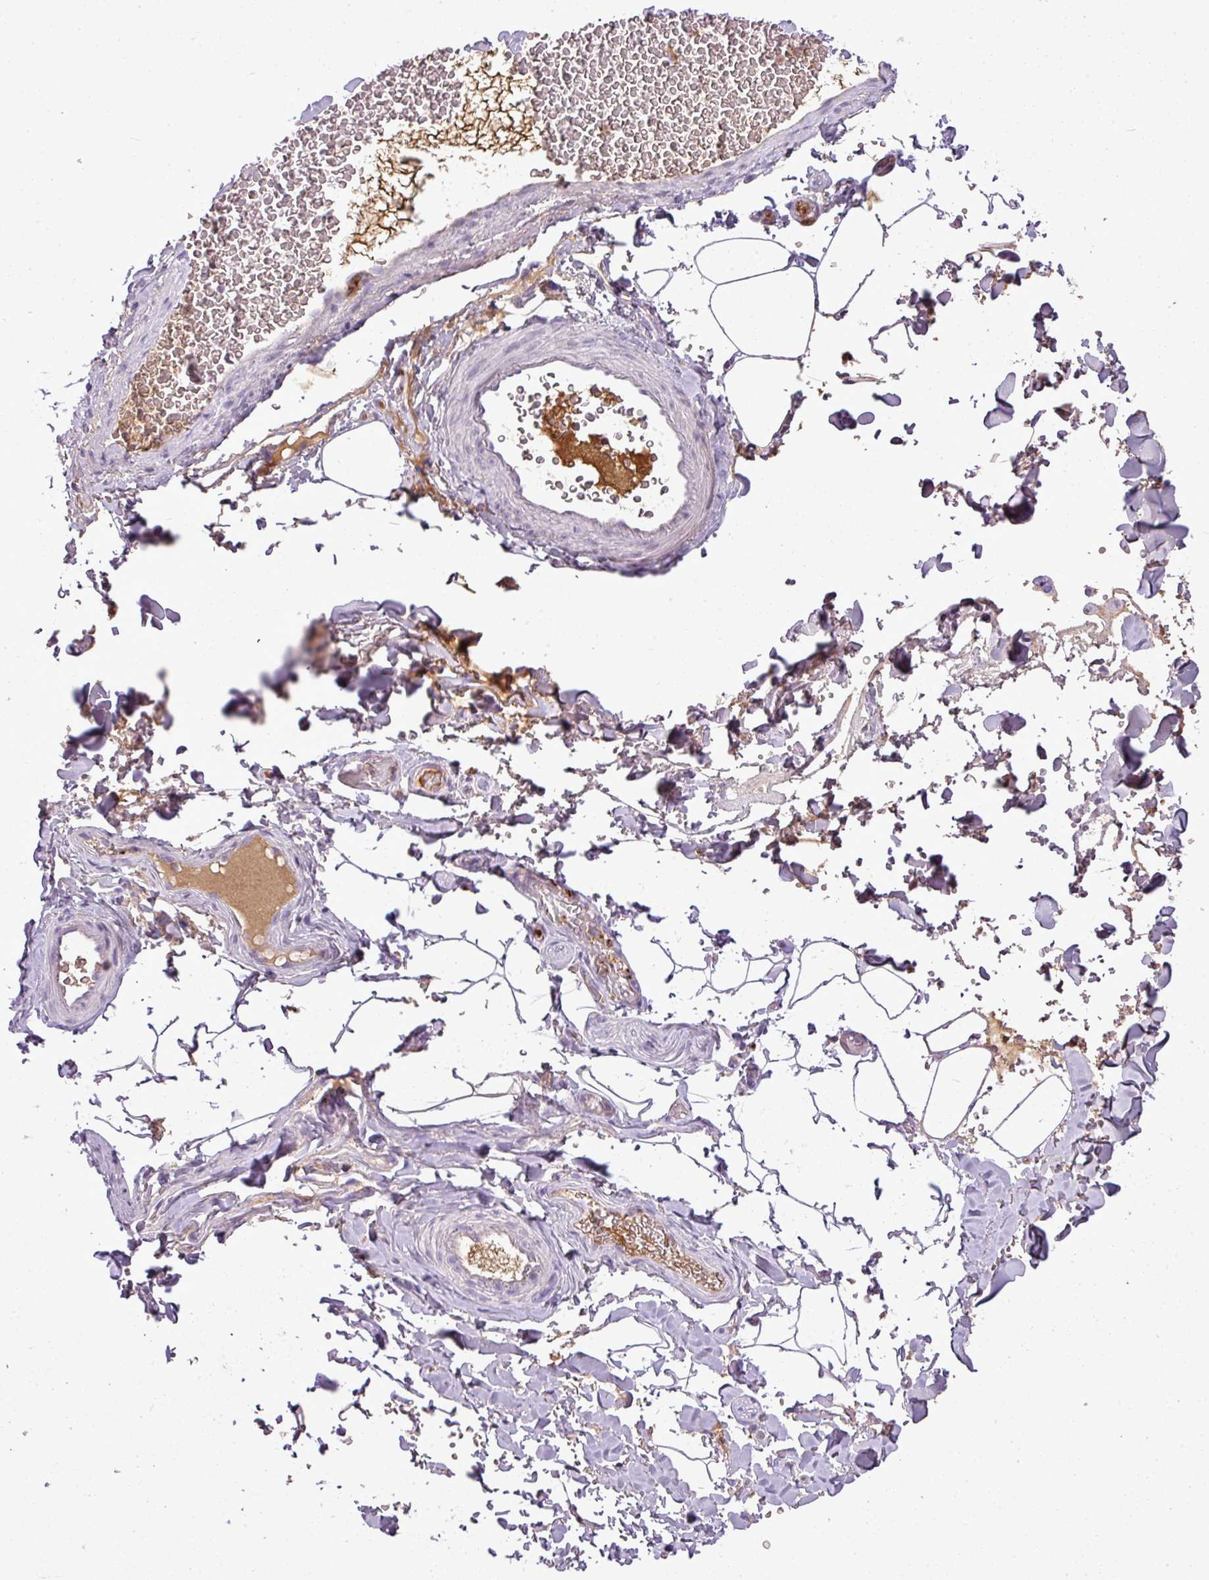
{"staining": {"intensity": "negative", "quantity": "none", "location": "none"}, "tissue": "adipose tissue", "cell_type": "Adipocytes", "image_type": "normal", "snomed": [{"axis": "morphology", "description": "Normal tissue, NOS"}, {"axis": "topography", "description": "Rectum"}, {"axis": "topography", "description": "Peripheral nerve tissue"}], "caption": "Adipocytes show no significant expression in unremarkable adipose tissue.", "gene": "C4A", "patient": {"sex": "female", "age": 69}}